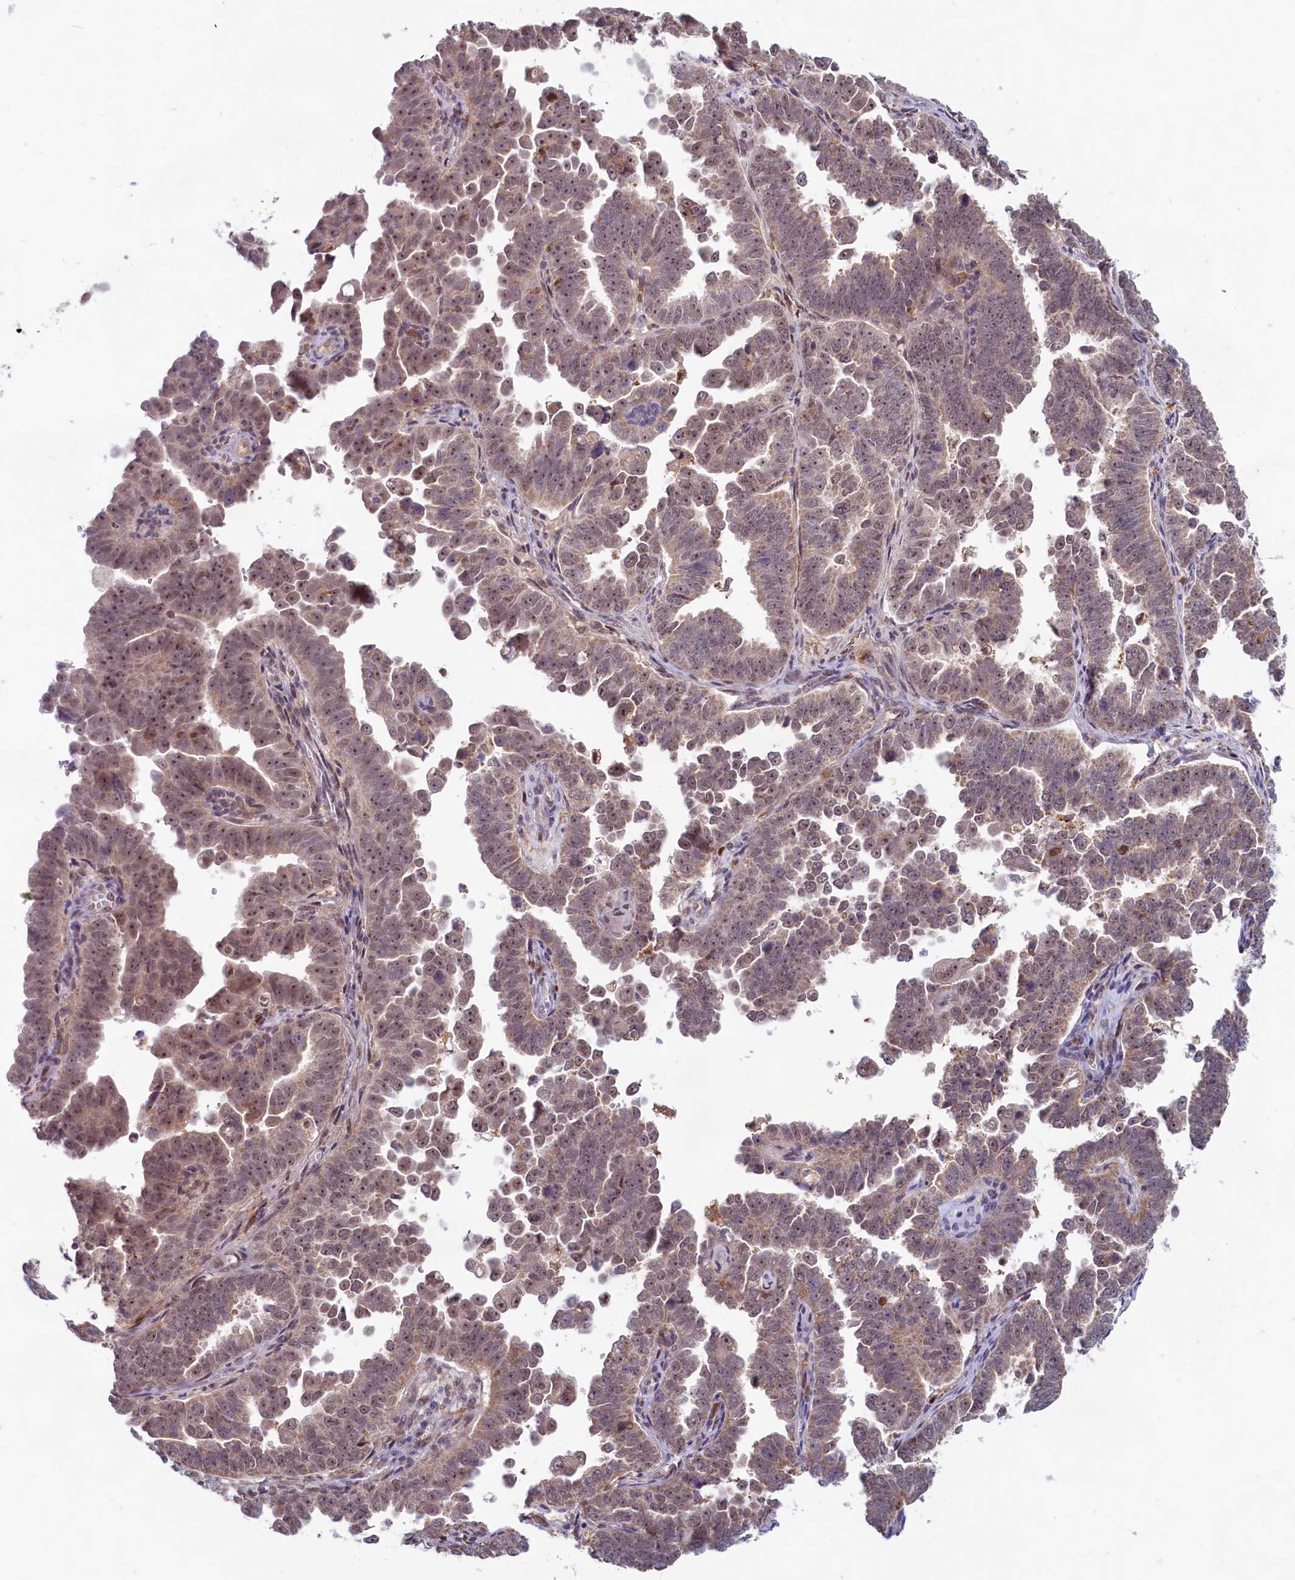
{"staining": {"intensity": "moderate", "quantity": ">75%", "location": "cytoplasmic/membranous,nuclear"}, "tissue": "endometrial cancer", "cell_type": "Tumor cells", "image_type": "cancer", "snomed": [{"axis": "morphology", "description": "Adenocarcinoma, NOS"}, {"axis": "topography", "description": "Endometrium"}], "caption": "Brown immunohistochemical staining in human endometrial adenocarcinoma demonstrates moderate cytoplasmic/membranous and nuclear positivity in about >75% of tumor cells. The staining is performed using DAB brown chromogen to label protein expression. The nuclei are counter-stained blue using hematoxylin.", "gene": "C1D", "patient": {"sex": "female", "age": 75}}